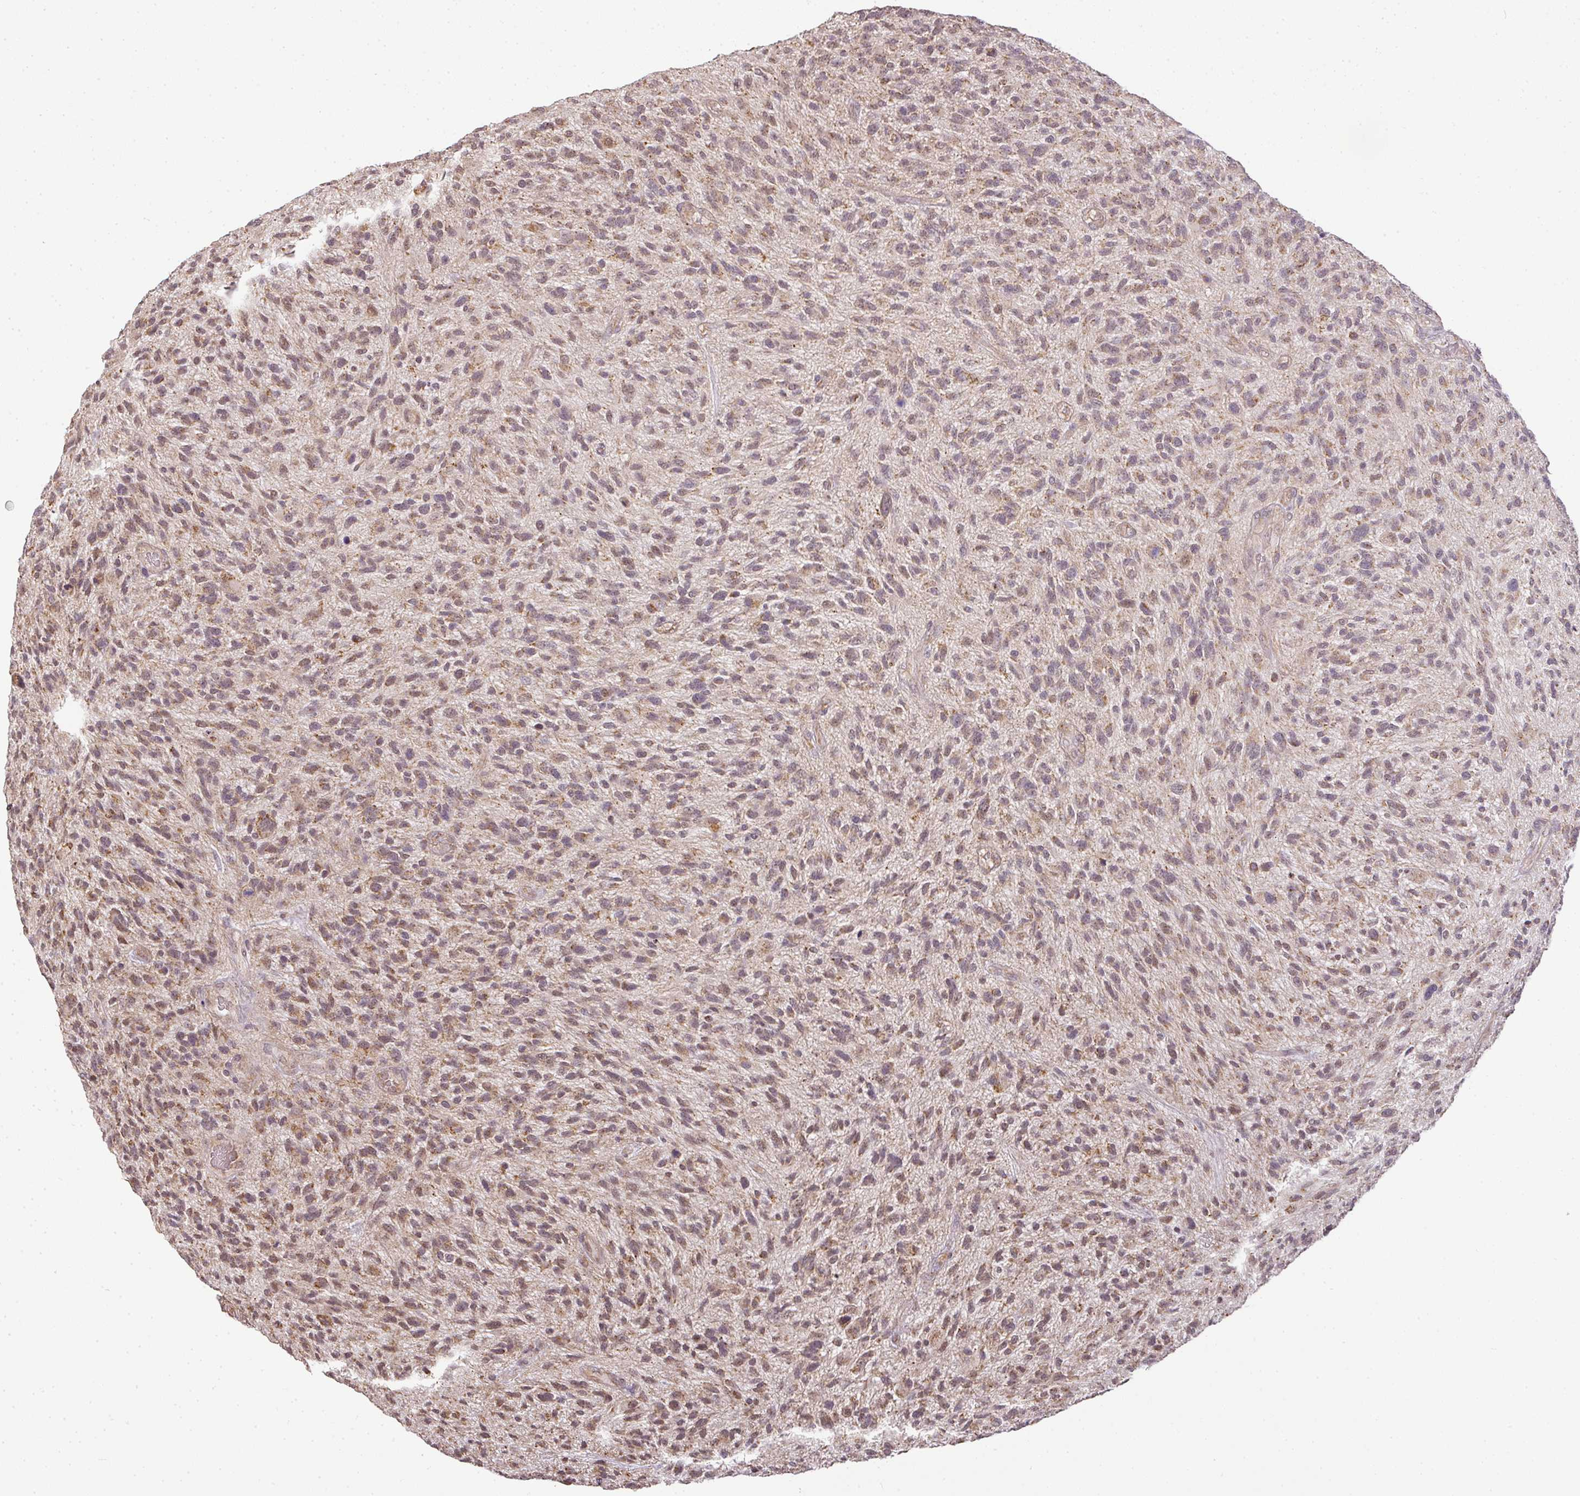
{"staining": {"intensity": "moderate", "quantity": ">75%", "location": "cytoplasmic/membranous"}, "tissue": "glioma", "cell_type": "Tumor cells", "image_type": "cancer", "snomed": [{"axis": "morphology", "description": "Glioma, malignant, High grade"}, {"axis": "topography", "description": "Brain"}], "caption": "About >75% of tumor cells in human malignant high-grade glioma reveal moderate cytoplasmic/membranous protein staining as visualized by brown immunohistochemical staining.", "gene": "MYOM2", "patient": {"sex": "male", "age": 47}}